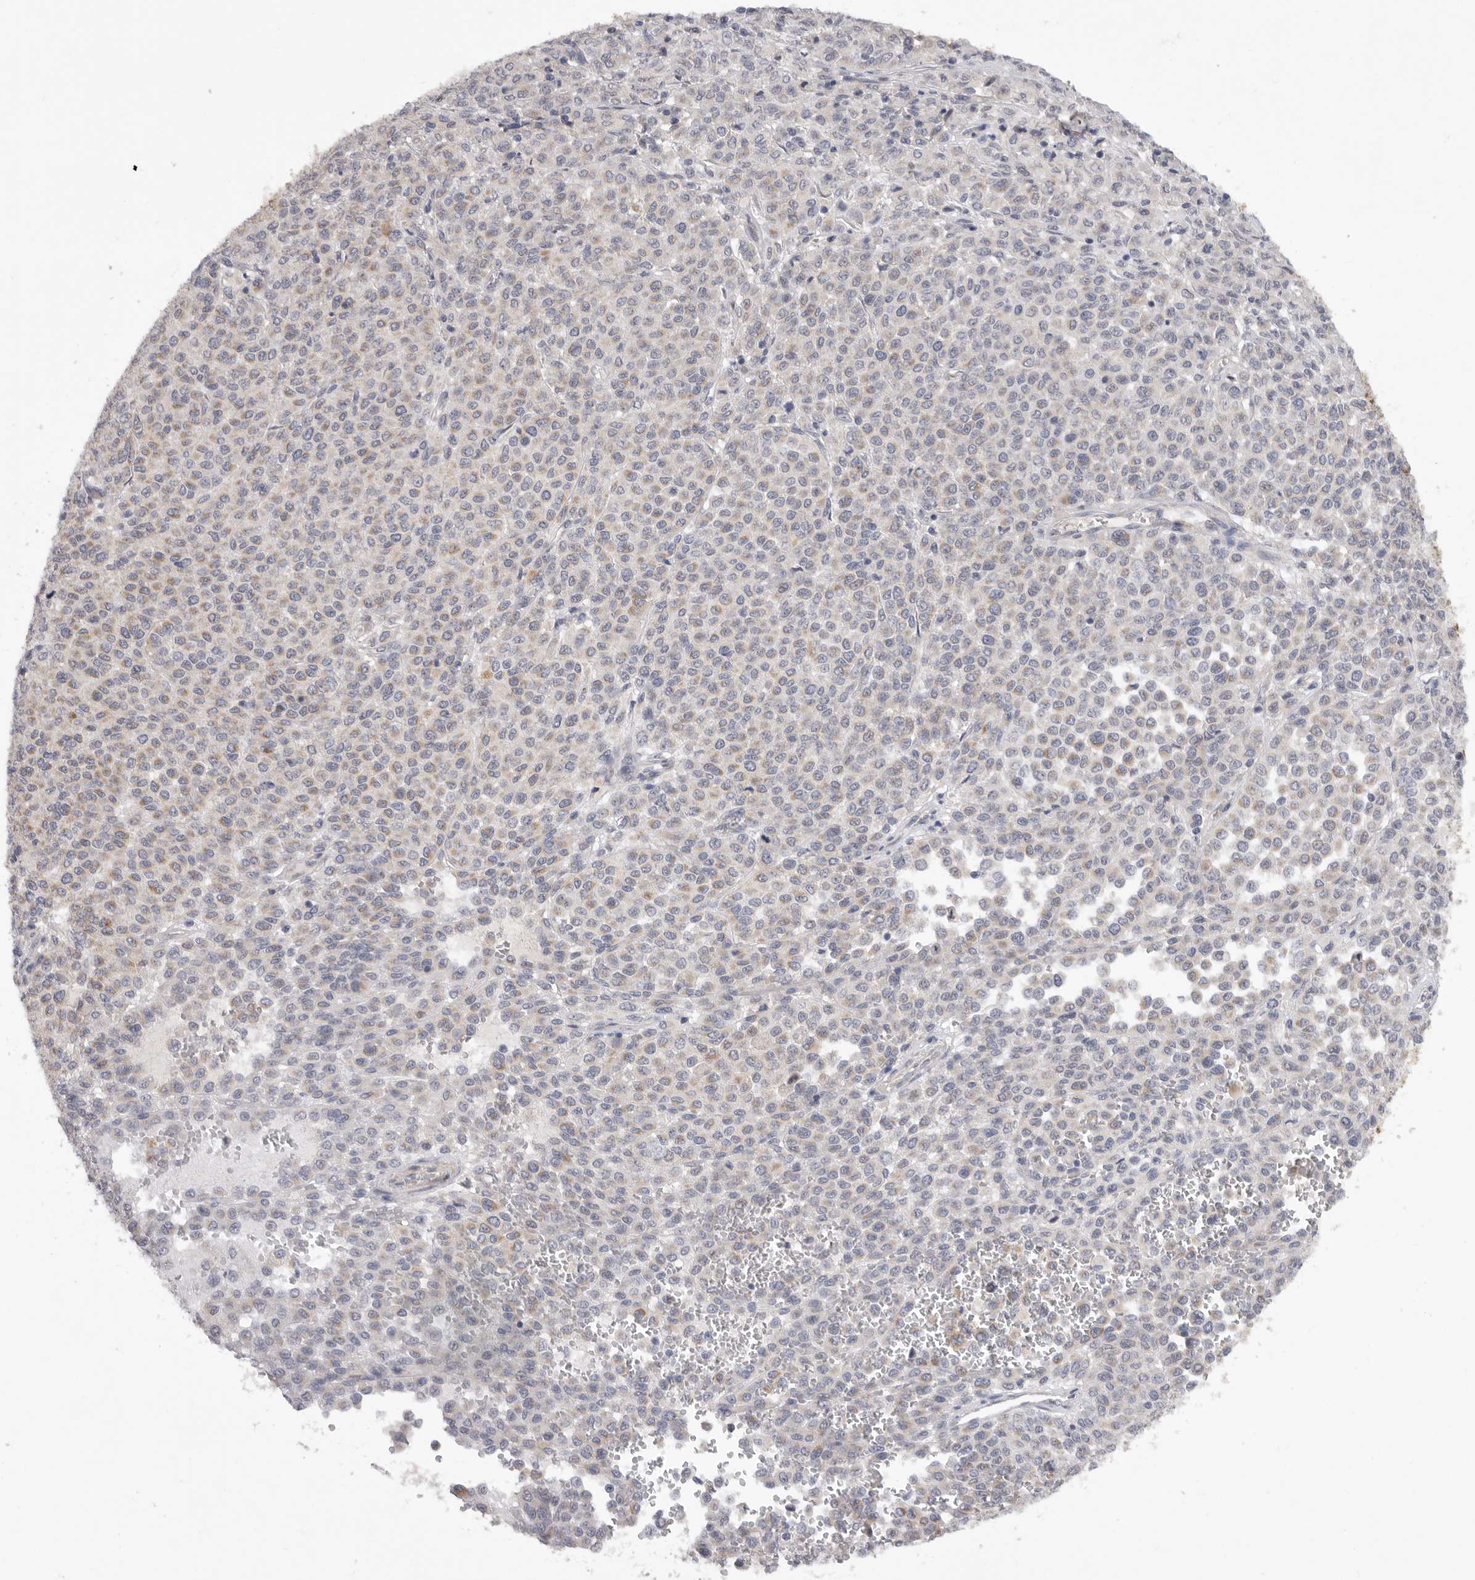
{"staining": {"intensity": "negative", "quantity": "none", "location": "none"}, "tissue": "melanoma", "cell_type": "Tumor cells", "image_type": "cancer", "snomed": [{"axis": "morphology", "description": "Malignant melanoma, Metastatic site"}, {"axis": "topography", "description": "Pancreas"}], "caption": "The image shows no significant staining in tumor cells of malignant melanoma (metastatic site).", "gene": "MTFR1L", "patient": {"sex": "female", "age": 30}}